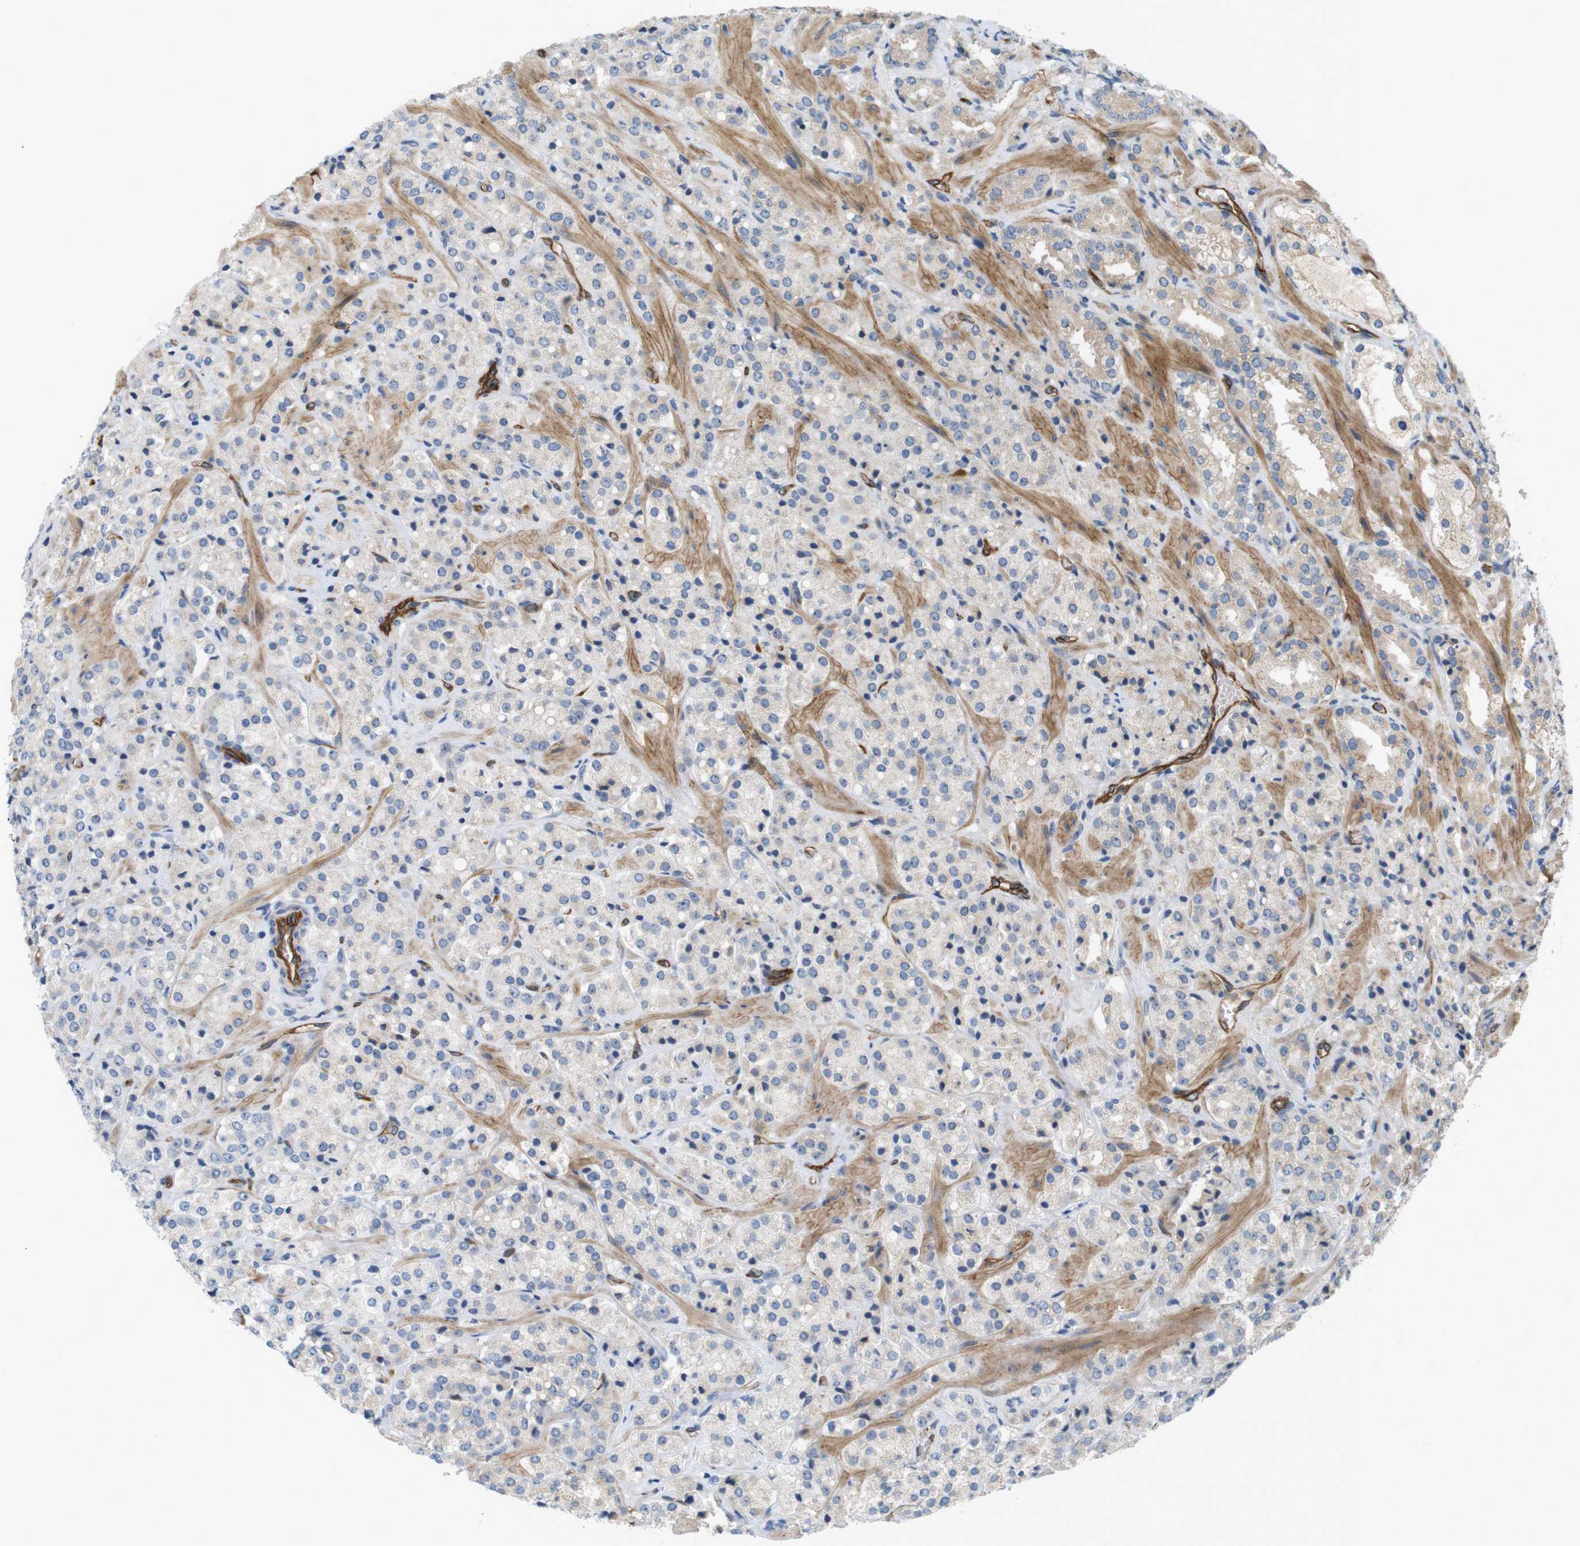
{"staining": {"intensity": "weak", "quantity": "25%-75%", "location": "cytoplasmic/membranous"}, "tissue": "prostate cancer", "cell_type": "Tumor cells", "image_type": "cancer", "snomed": [{"axis": "morphology", "description": "Adenocarcinoma, High grade"}, {"axis": "topography", "description": "Prostate"}], "caption": "High-grade adenocarcinoma (prostate) stained with a protein marker demonstrates weak staining in tumor cells.", "gene": "BVES", "patient": {"sex": "male", "age": 64}}